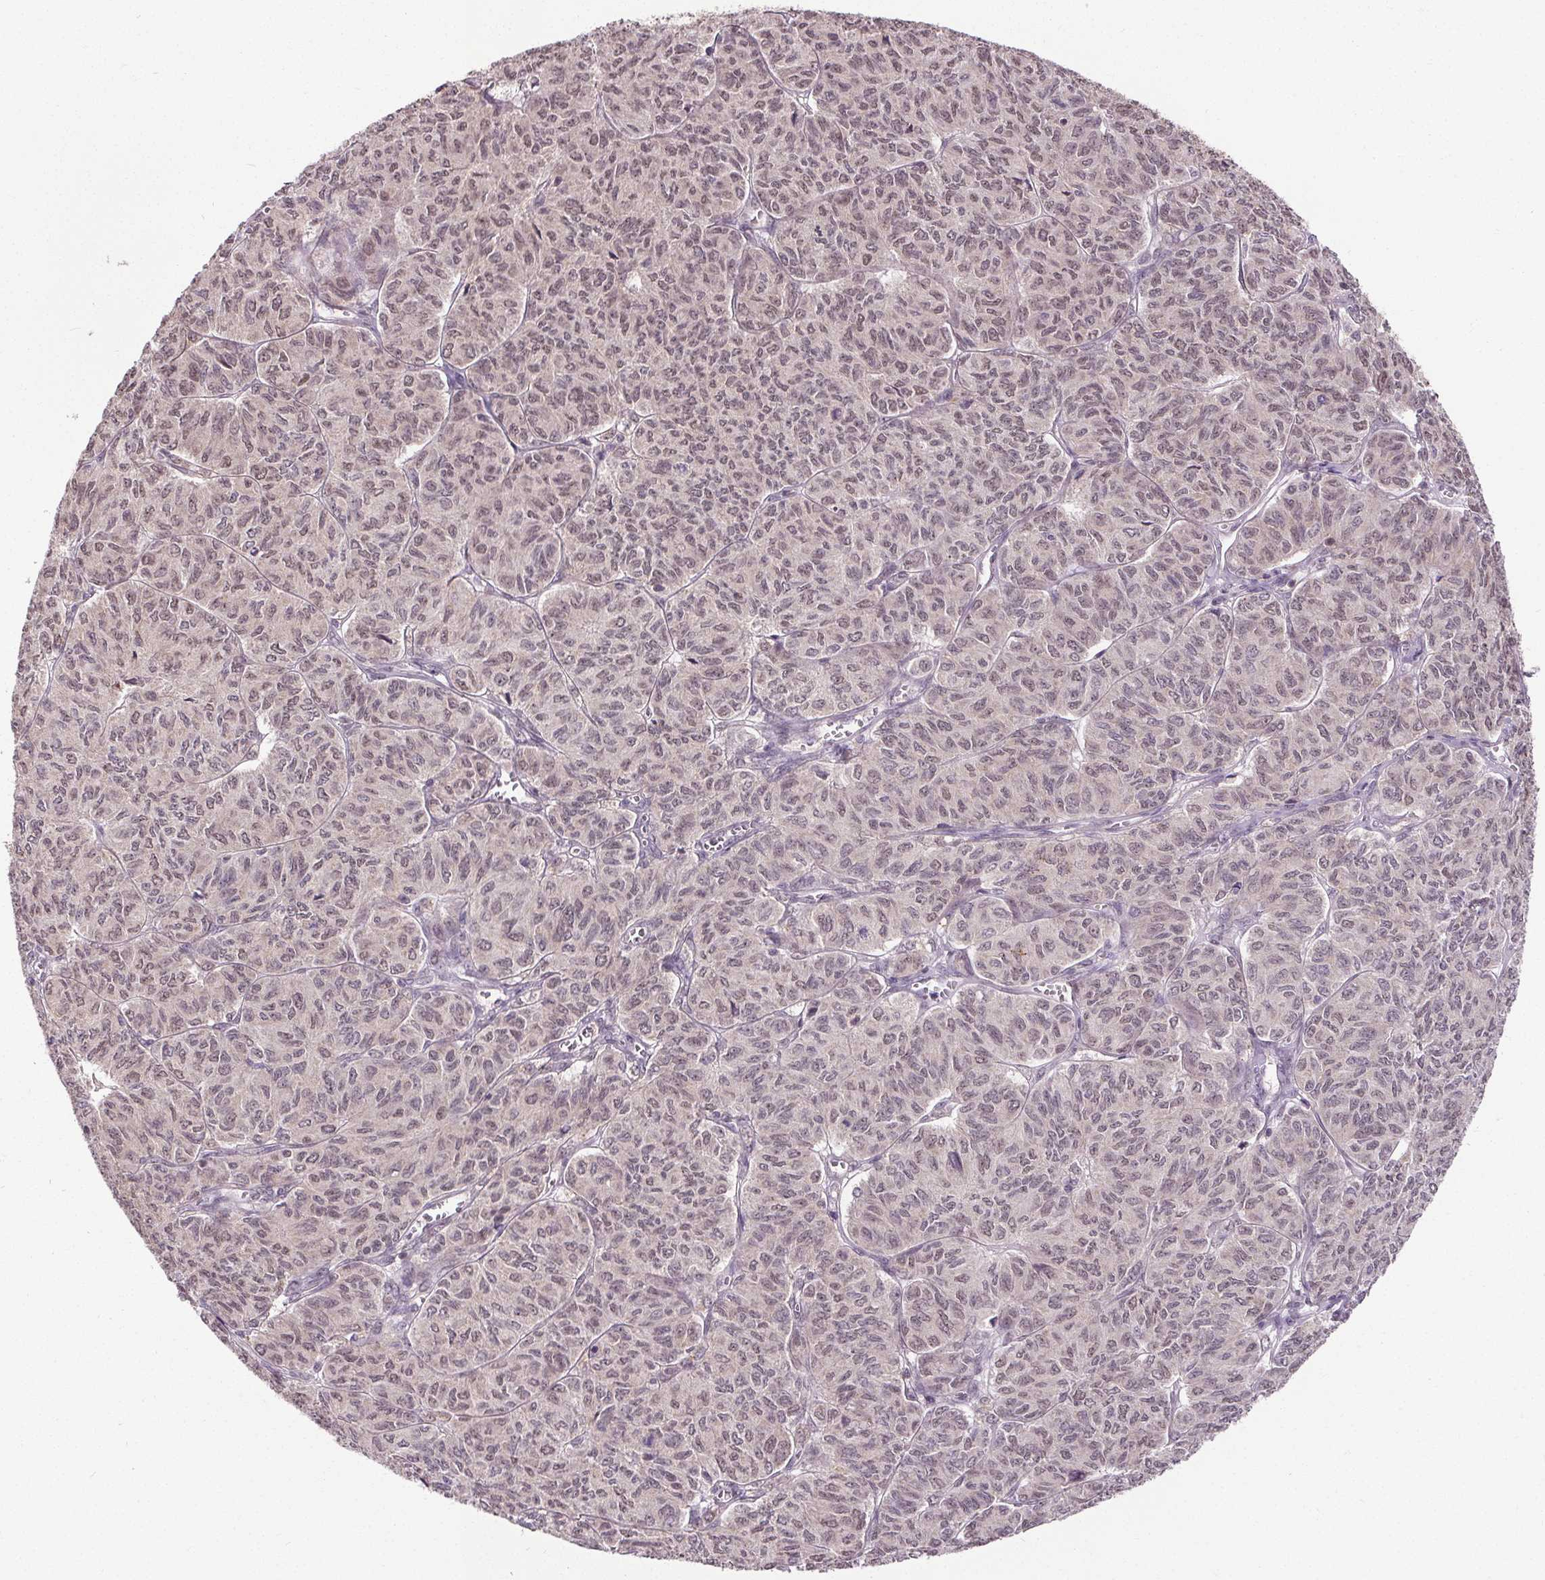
{"staining": {"intensity": "weak", "quantity": "<25%", "location": "nuclear"}, "tissue": "ovarian cancer", "cell_type": "Tumor cells", "image_type": "cancer", "snomed": [{"axis": "morphology", "description": "Carcinoma, endometroid"}, {"axis": "topography", "description": "Ovary"}], "caption": "A high-resolution histopathology image shows IHC staining of endometroid carcinoma (ovarian), which exhibits no significant positivity in tumor cells. (Immunohistochemistry, brightfield microscopy, high magnification).", "gene": "KIAA0232", "patient": {"sex": "female", "age": 80}}